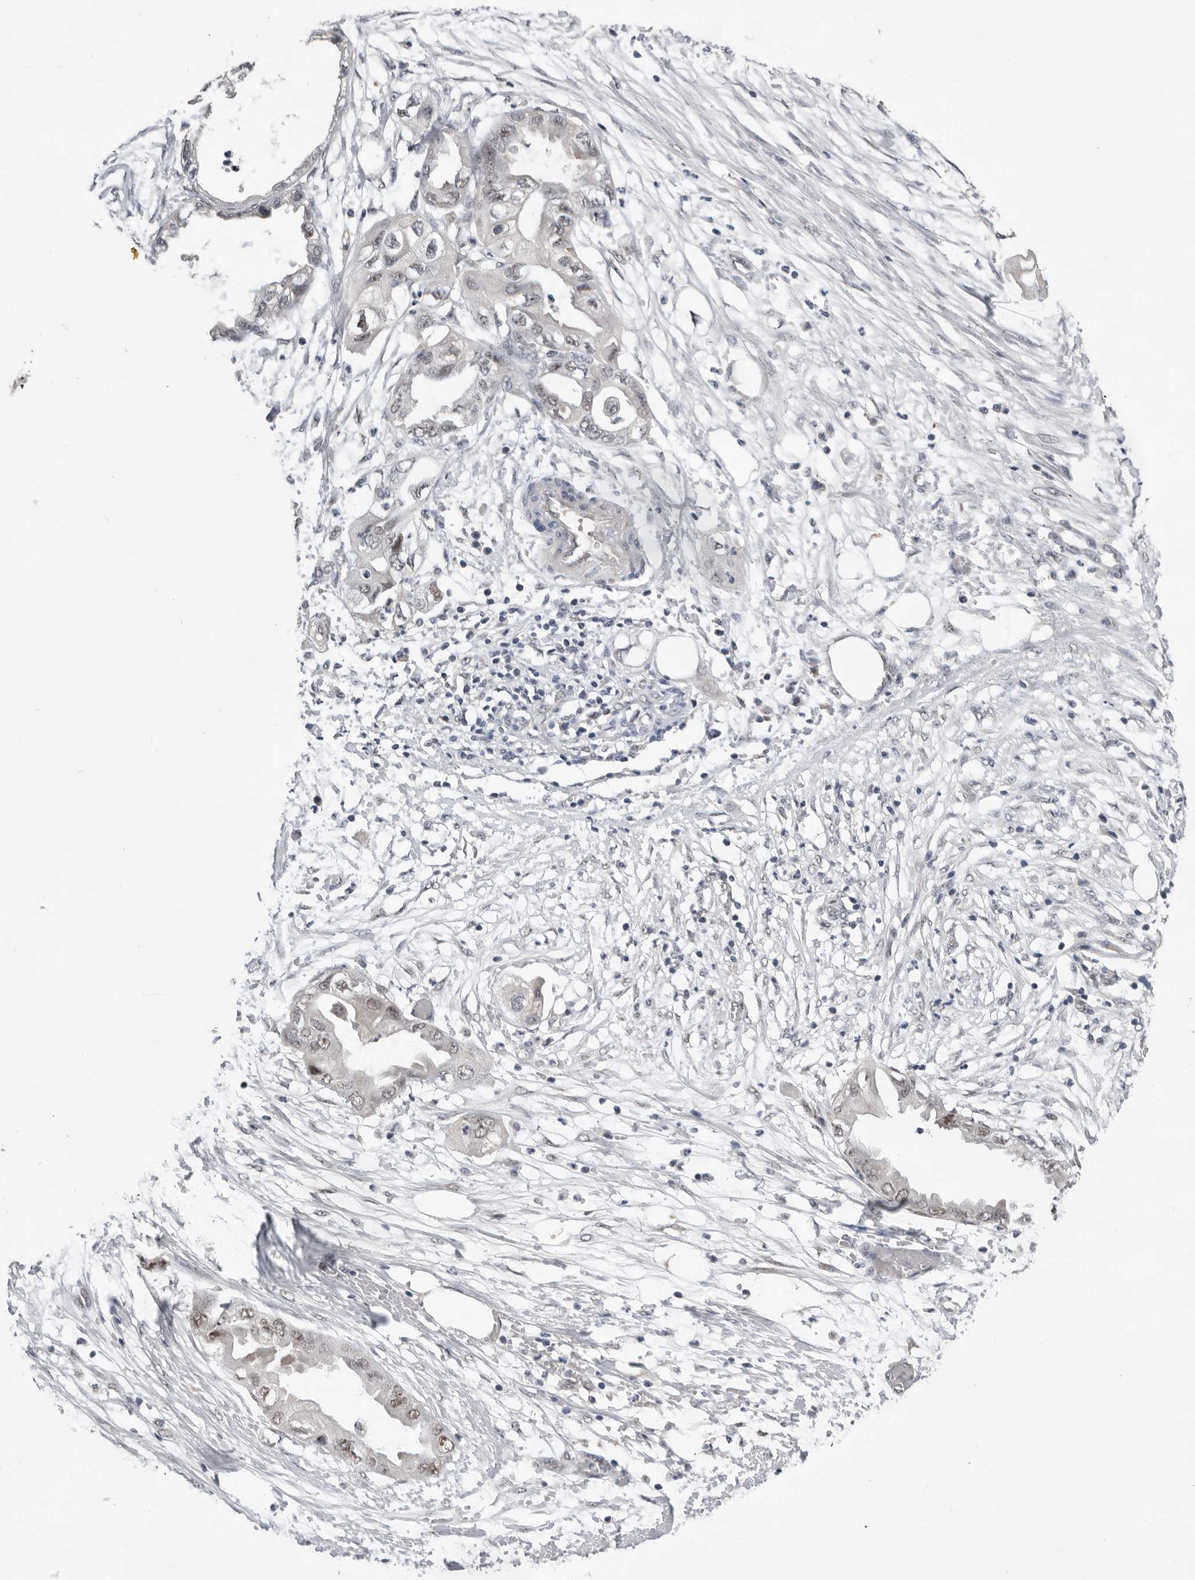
{"staining": {"intensity": "weak", "quantity": "25%-75%", "location": "nuclear"}, "tissue": "endometrial cancer", "cell_type": "Tumor cells", "image_type": "cancer", "snomed": [{"axis": "morphology", "description": "Adenocarcinoma, NOS"}, {"axis": "morphology", "description": "Adenocarcinoma, metastatic, NOS"}, {"axis": "topography", "description": "Adipose tissue"}, {"axis": "topography", "description": "Endometrium"}], "caption": "Endometrial cancer stained with IHC displays weak nuclear expression in about 25%-75% of tumor cells. (brown staining indicates protein expression, while blue staining denotes nuclei).", "gene": "BRCA2", "patient": {"sex": "female", "age": 67}}